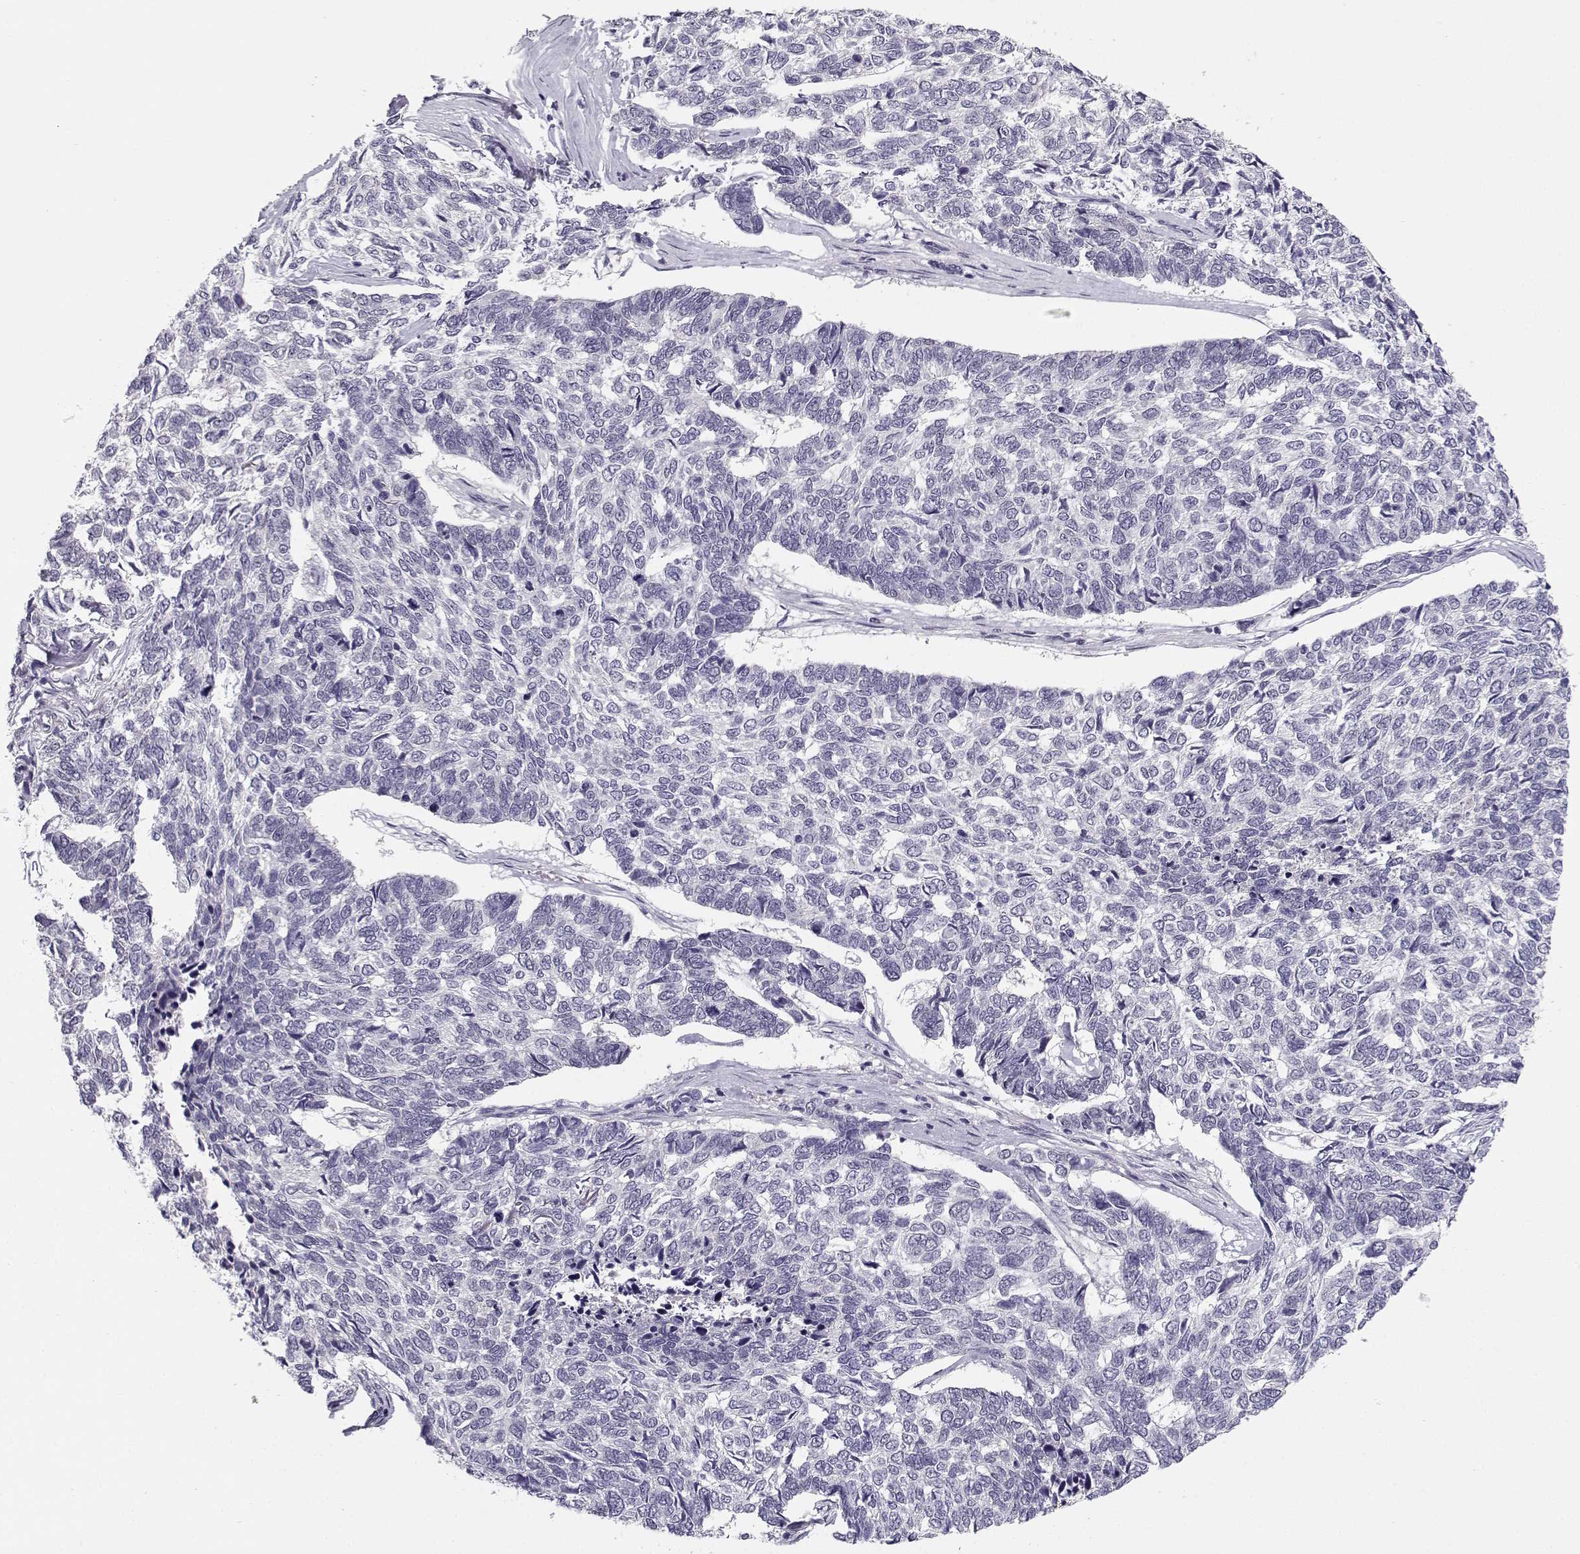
{"staining": {"intensity": "negative", "quantity": "none", "location": "none"}, "tissue": "skin cancer", "cell_type": "Tumor cells", "image_type": "cancer", "snomed": [{"axis": "morphology", "description": "Basal cell carcinoma"}, {"axis": "topography", "description": "Skin"}], "caption": "Immunohistochemical staining of human skin basal cell carcinoma displays no significant staining in tumor cells.", "gene": "C16orf86", "patient": {"sex": "female", "age": 65}}